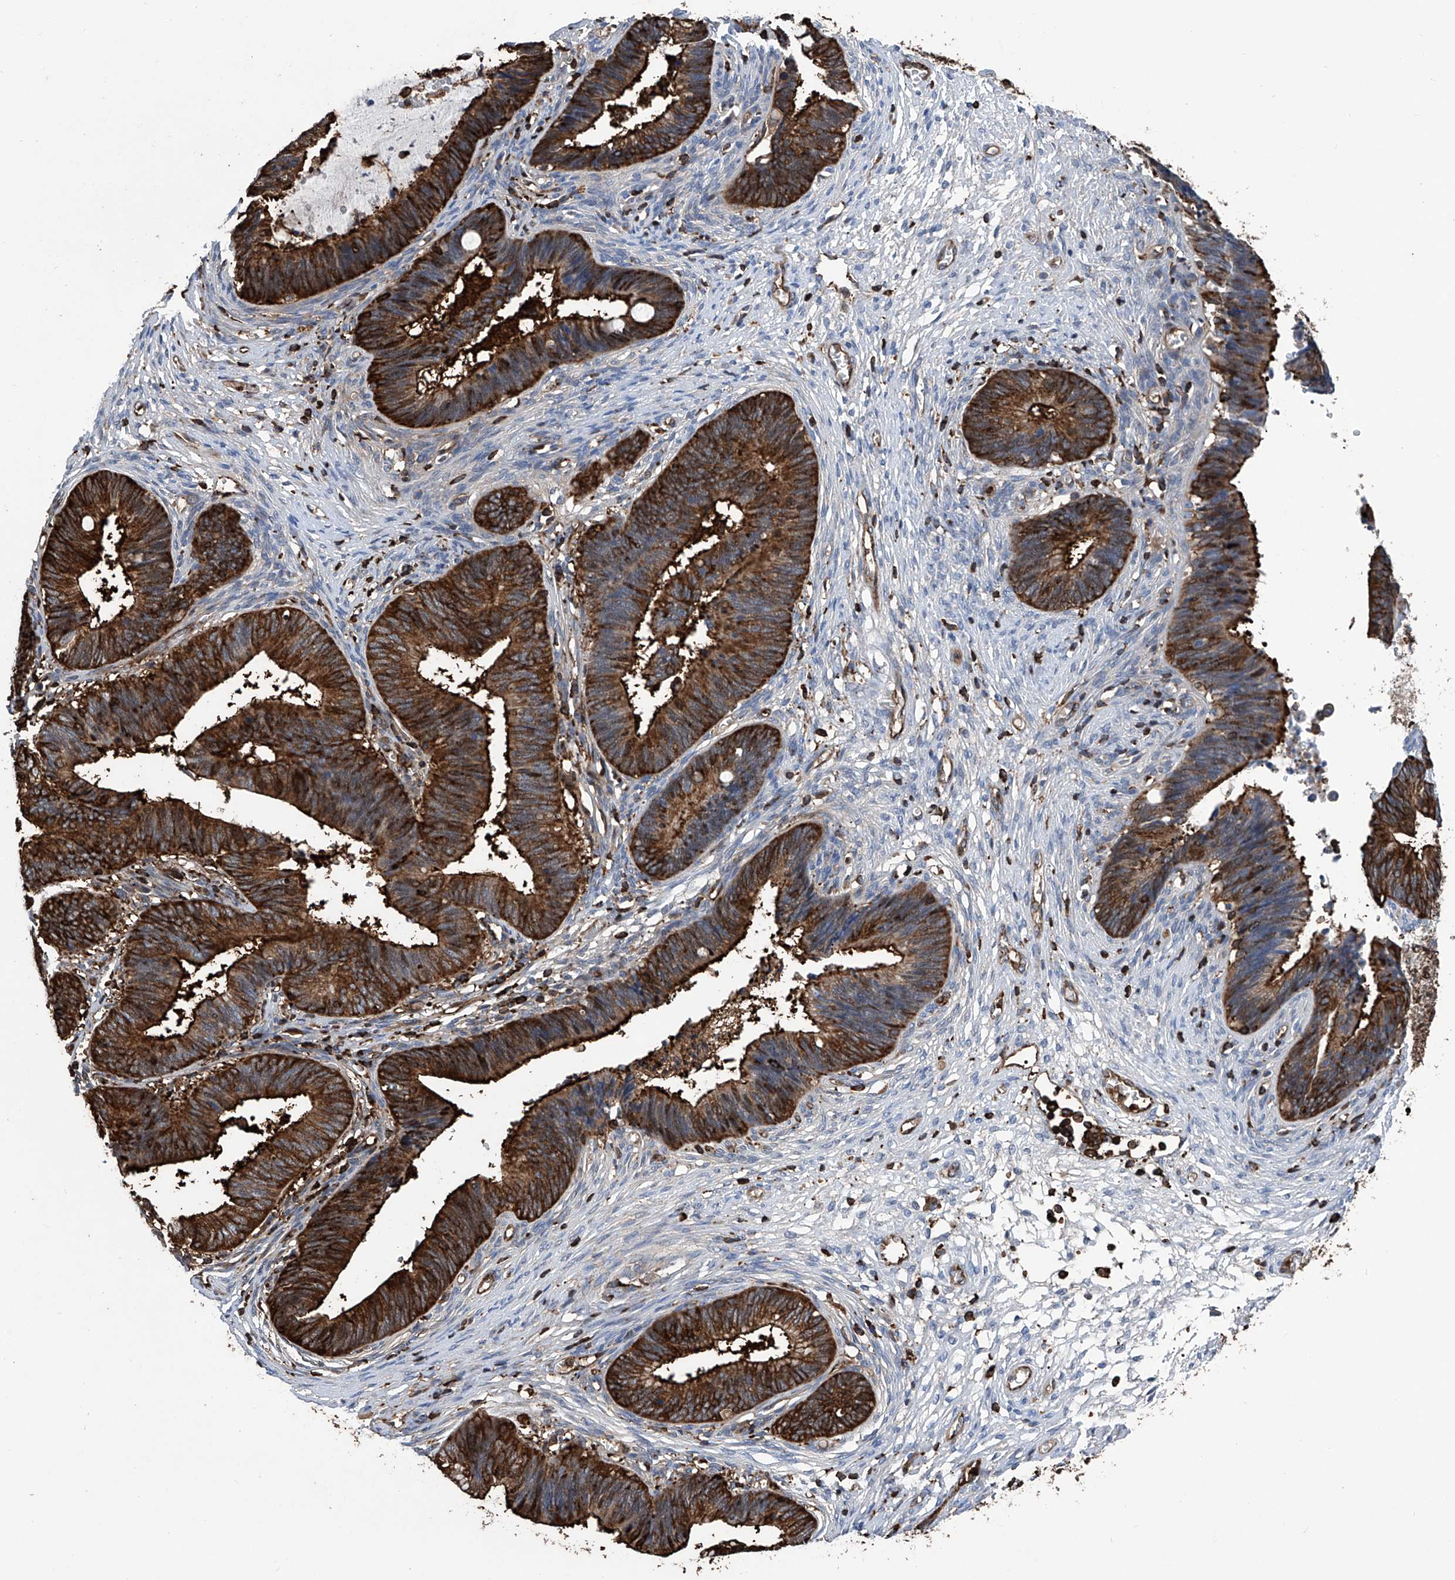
{"staining": {"intensity": "strong", "quantity": ">75%", "location": "cytoplasmic/membranous"}, "tissue": "cervical cancer", "cell_type": "Tumor cells", "image_type": "cancer", "snomed": [{"axis": "morphology", "description": "Adenocarcinoma, NOS"}, {"axis": "topography", "description": "Cervix"}], "caption": "IHC (DAB (3,3'-diaminobenzidine)) staining of human cervical cancer (adenocarcinoma) displays strong cytoplasmic/membranous protein staining in approximately >75% of tumor cells.", "gene": "ZNF484", "patient": {"sex": "female", "age": 44}}